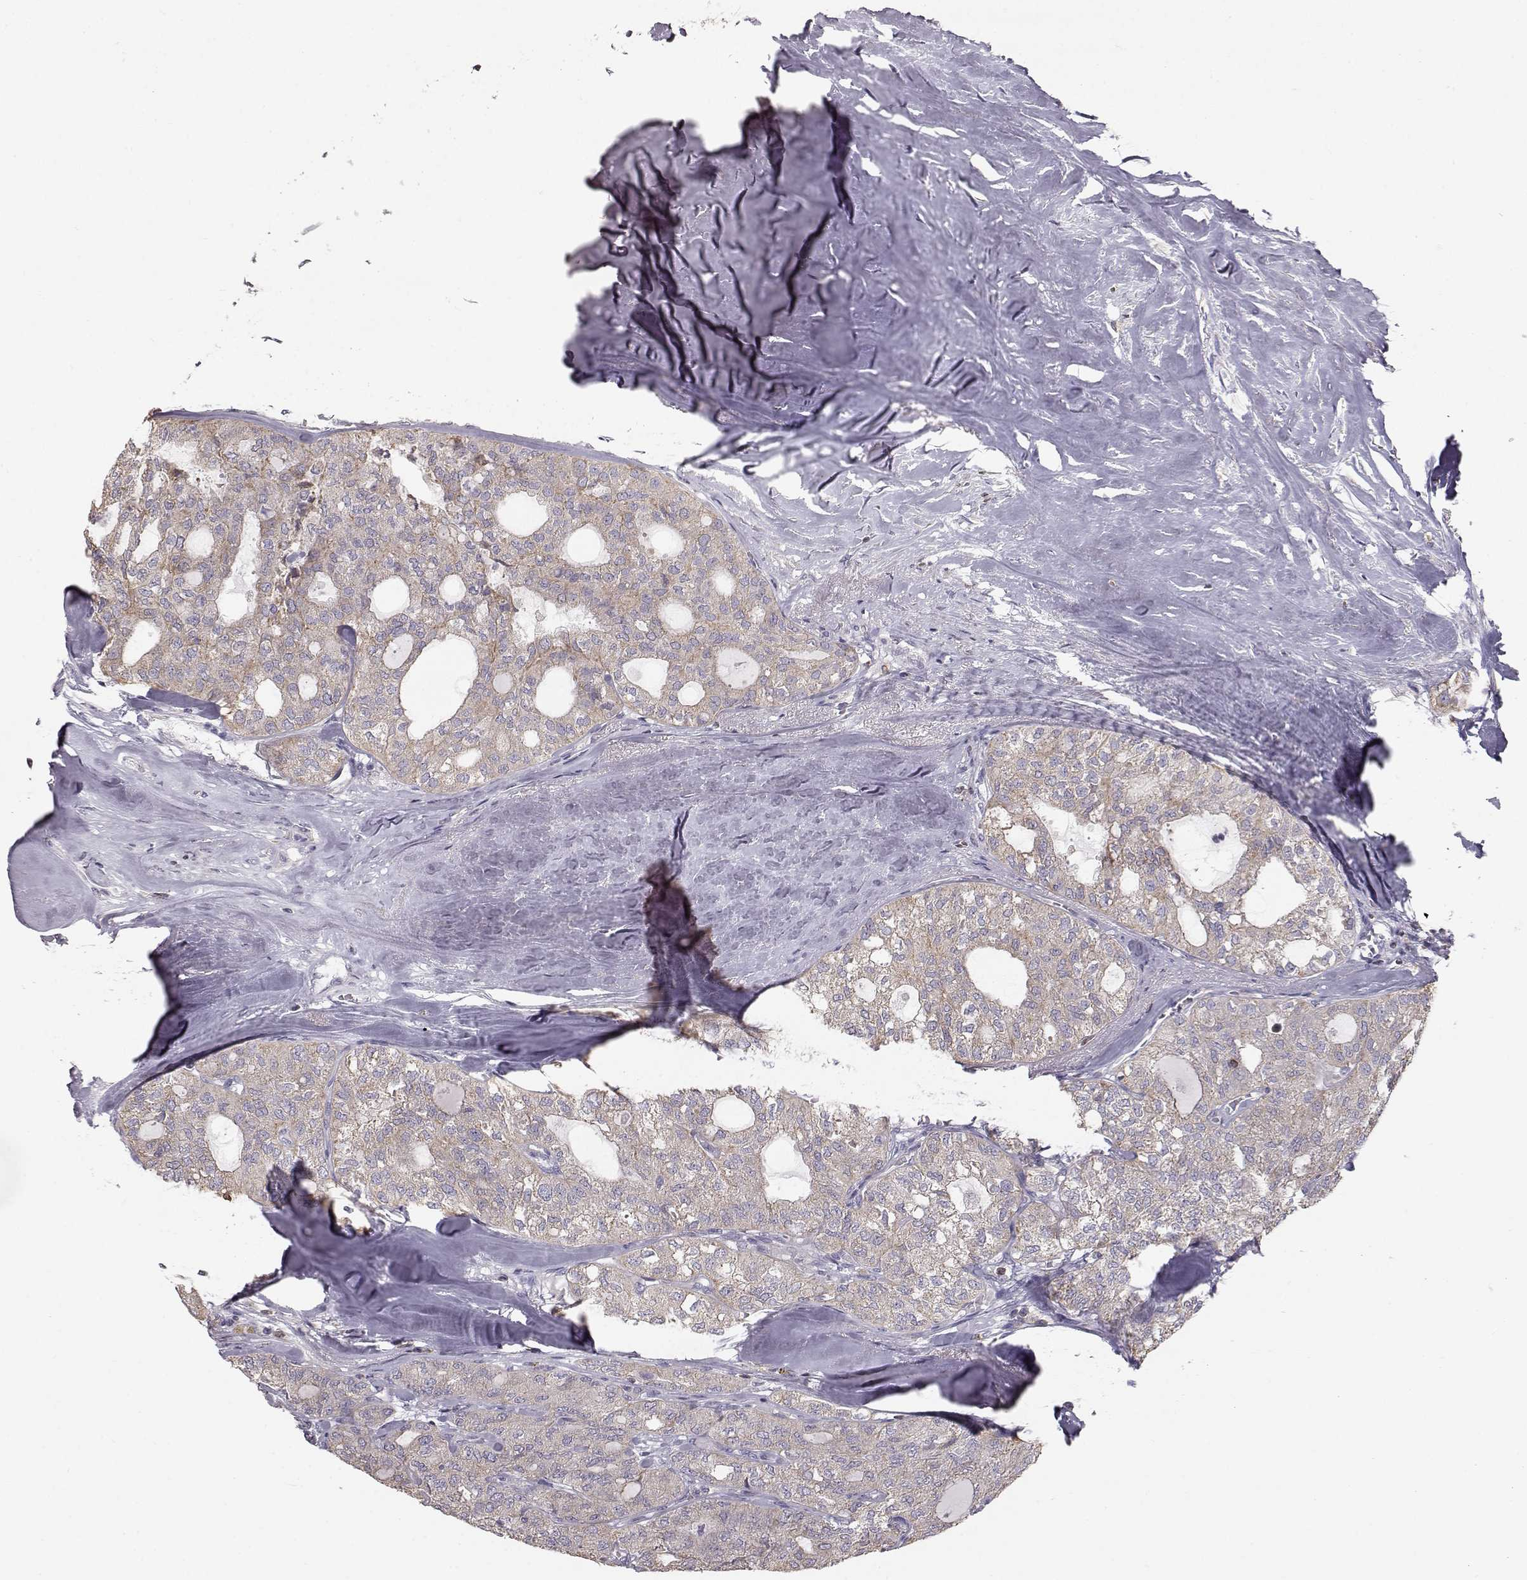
{"staining": {"intensity": "moderate", "quantity": ">75%", "location": "cytoplasmic/membranous"}, "tissue": "thyroid cancer", "cell_type": "Tumor cells", "image_type": "cancer", "snomed": [{"axis": "morphology", "description": "Follicular adenoma carcinoma, NOS"}, {"axis": "topography", "description": "Thyroid gland"}], "caption": "IHC histopathology image of human thyroid cancer stained for a protein (brown), which displays medium levels of moderate cytoplasmic/membranous expression in approximately >75% of tumor cells.", "gene": "GRAP2", "patient": {"sex": "male", "age": 75}}